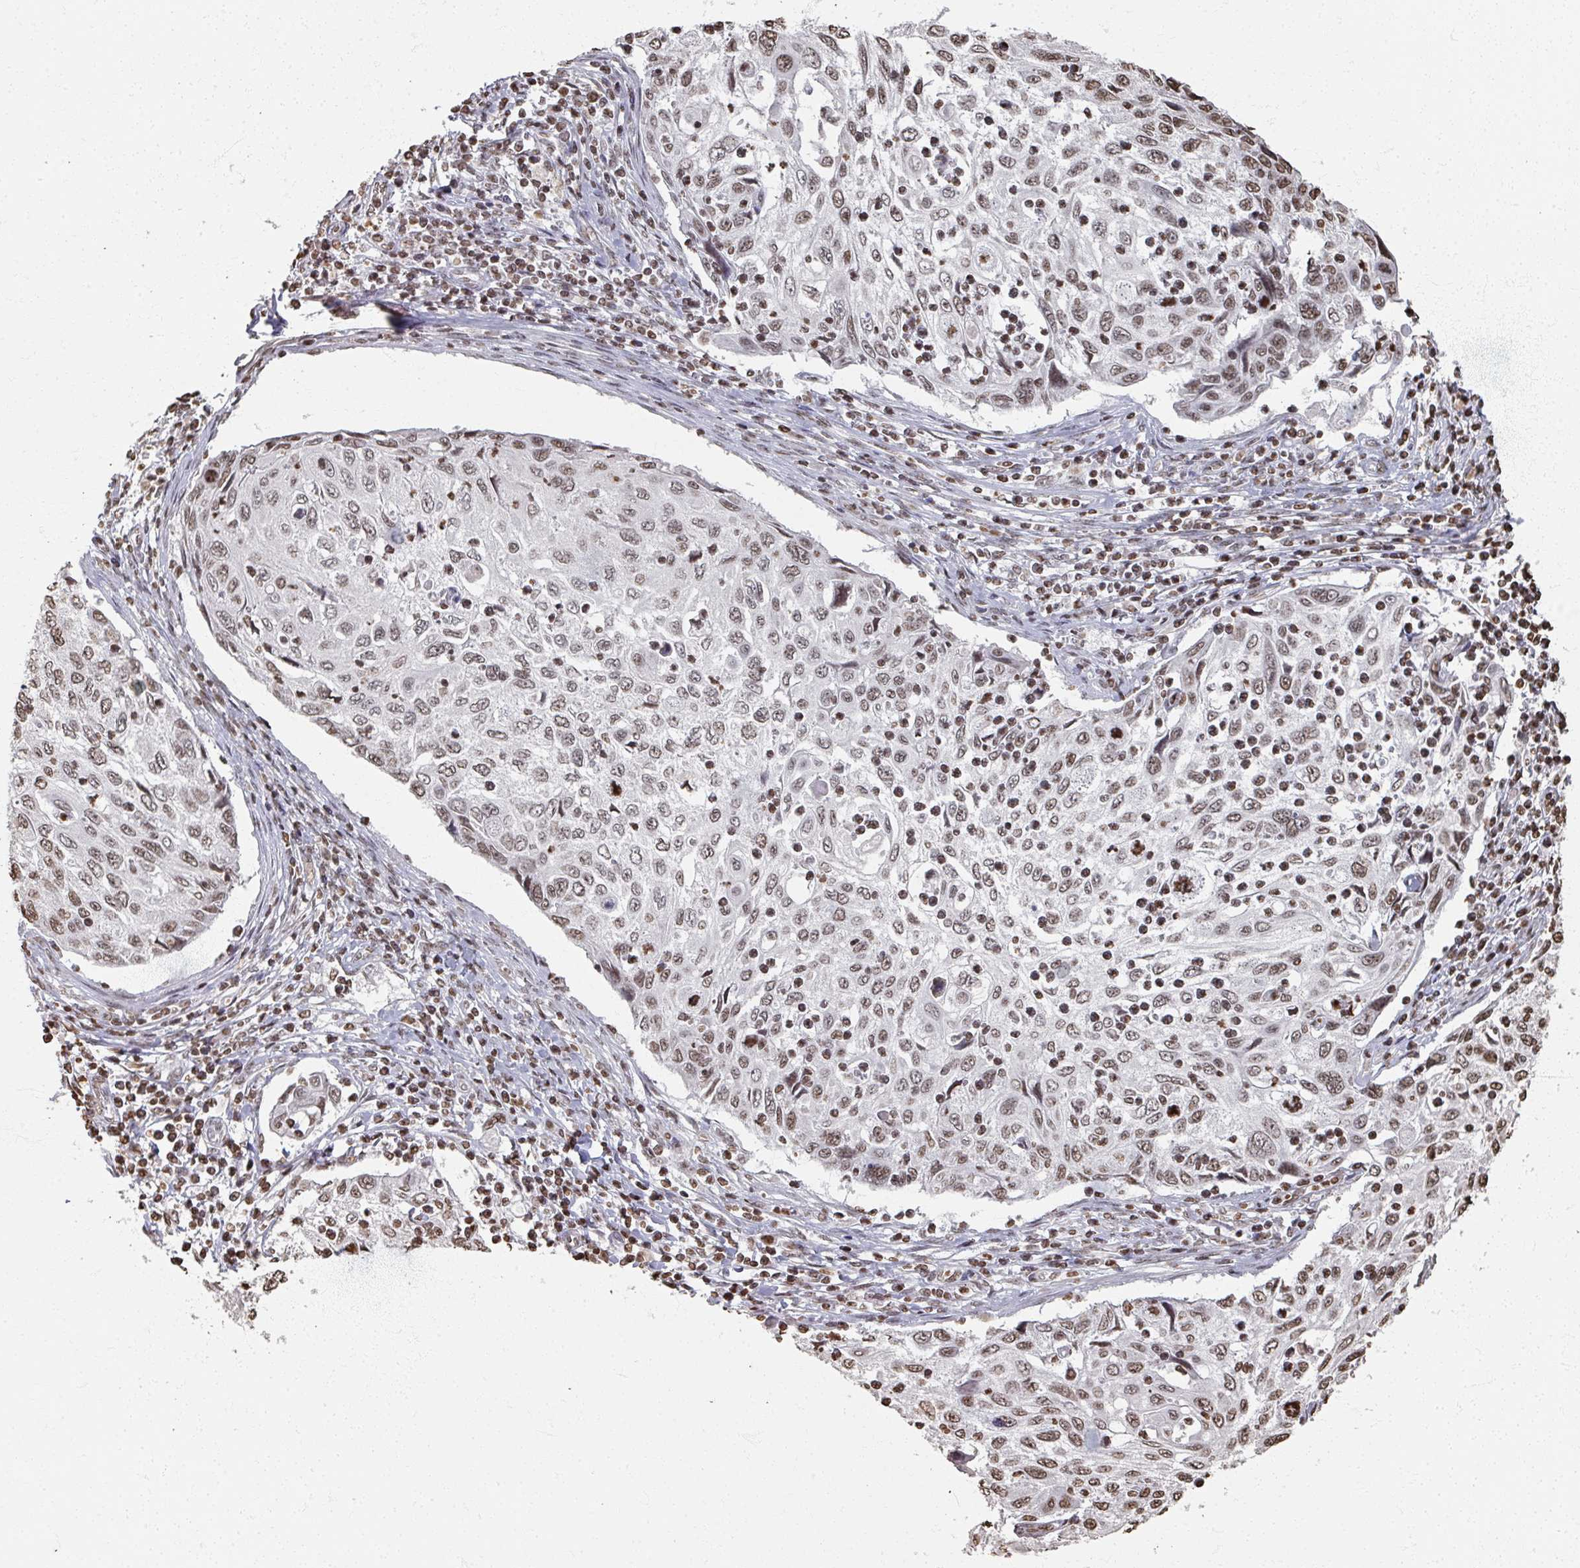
{"staining": {"intensity": "moderate", "quantity": ">75%", "location": "nuclear"}, "tissue": "cervical cancer", "cell_type": "Tumor cells", "image_type": "cancer", "snomed": [{"axis": "morphology", "description": "Squamous cell carcinoma, NOS"}, {"axis": "topography", "description": "Cervix"}], "caption": "IHC of human cervical squamous cell carcinoma exhibits medium levels of moderate nuclear positivity in about >75% of tumor cells.", "gene": "DCUN1D5", "patient": {"sex": "female", "age": 70}}